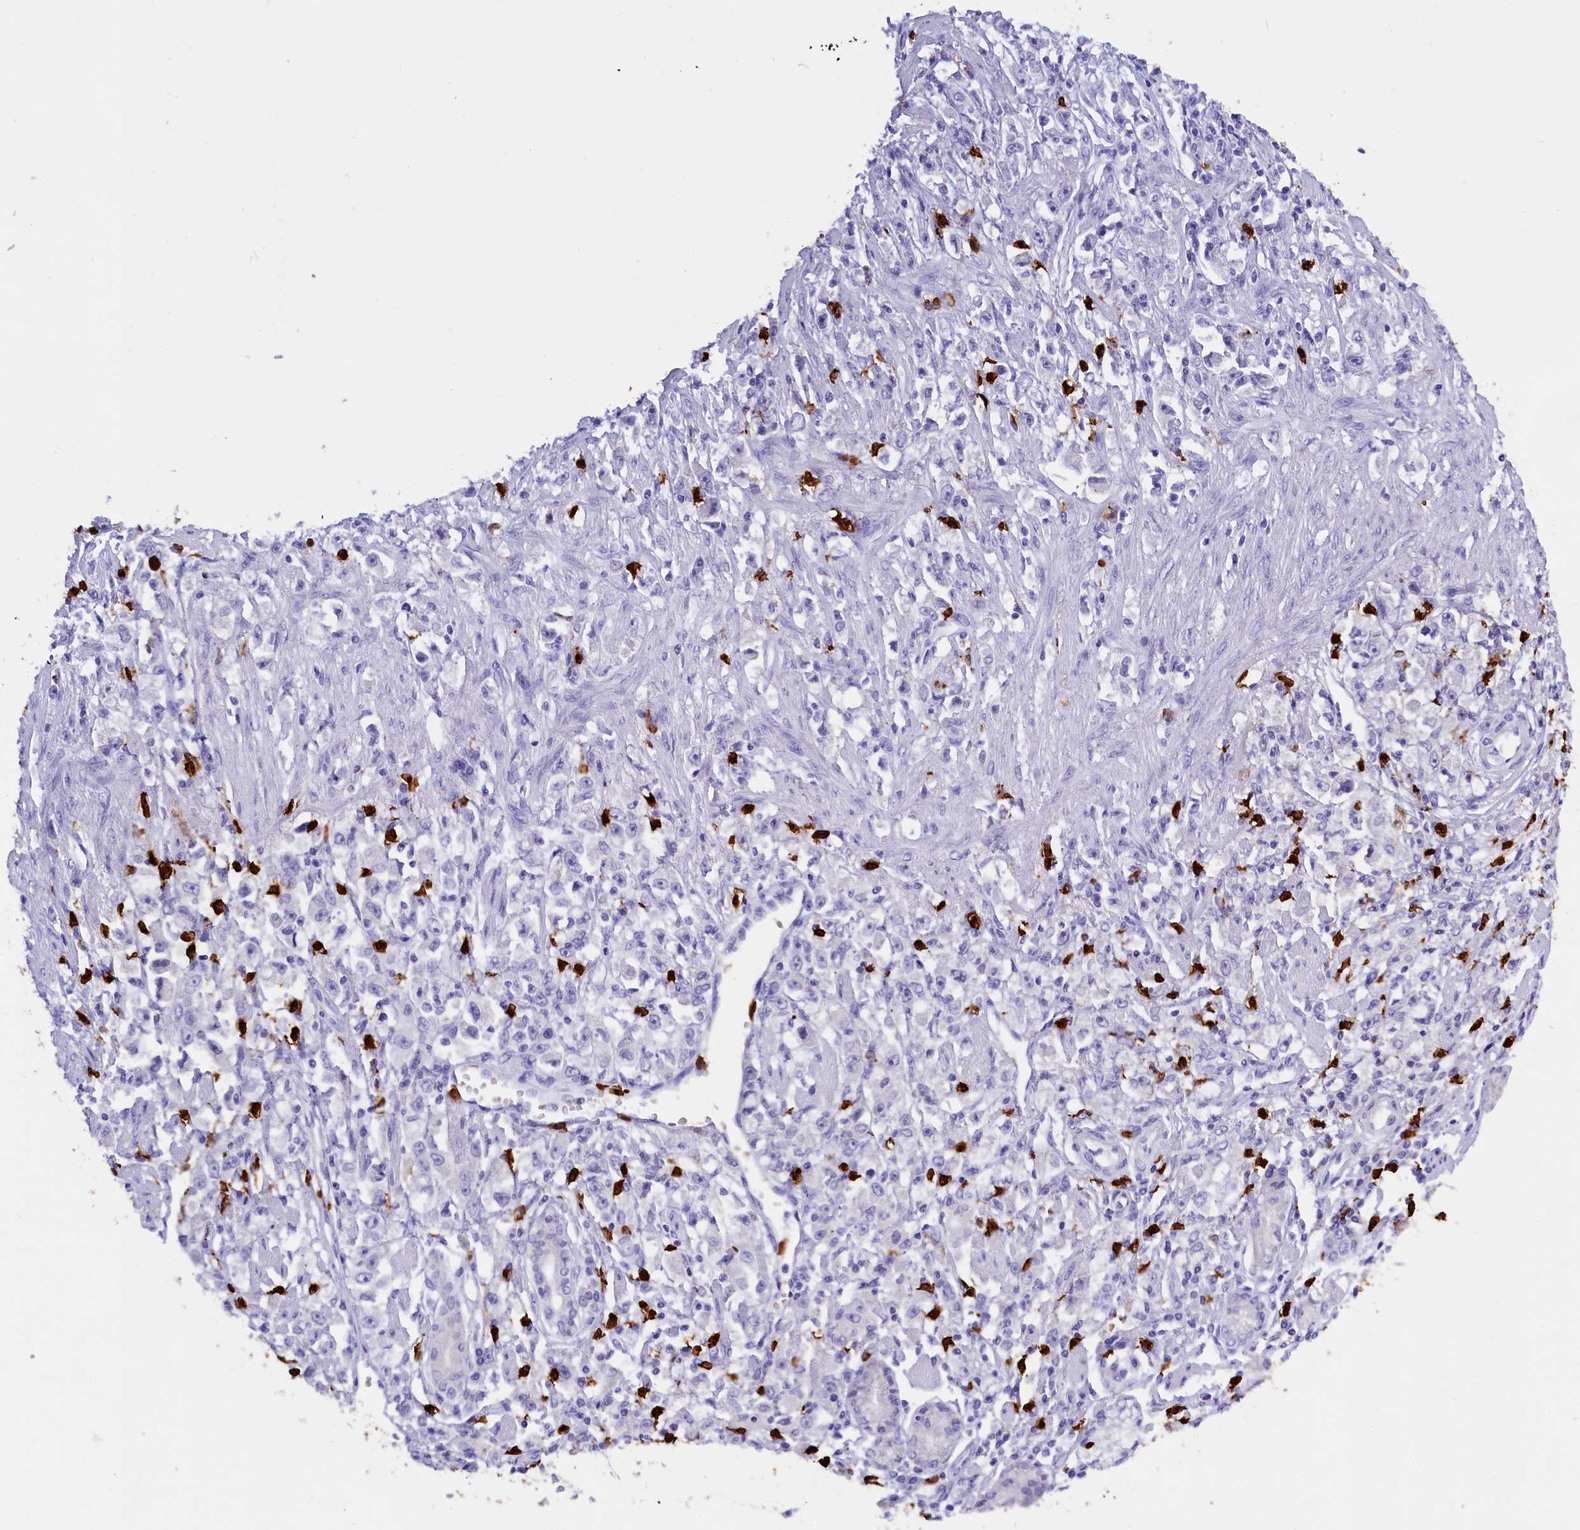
{"staining": {"intensity": "negative", "quantity": "none", "location": "none"}, "tissue": "stomach cancer", "cell_type": "Tumor cells", "image_type": "cancer", "snomed": [{"axis": "morphology", "description": "Adenocarcinoma, NOS"}, {"axis": "topography", "description": "Stomach"}], "caption": "Immunohistochemistry image of neoplastic tissue: human adenocarcinoma (stomach) stained with DAB exhibits no significant protein positivity in tumor cells.", "gene": "CLC", "patient": {"sex": "female", "age": 59}}